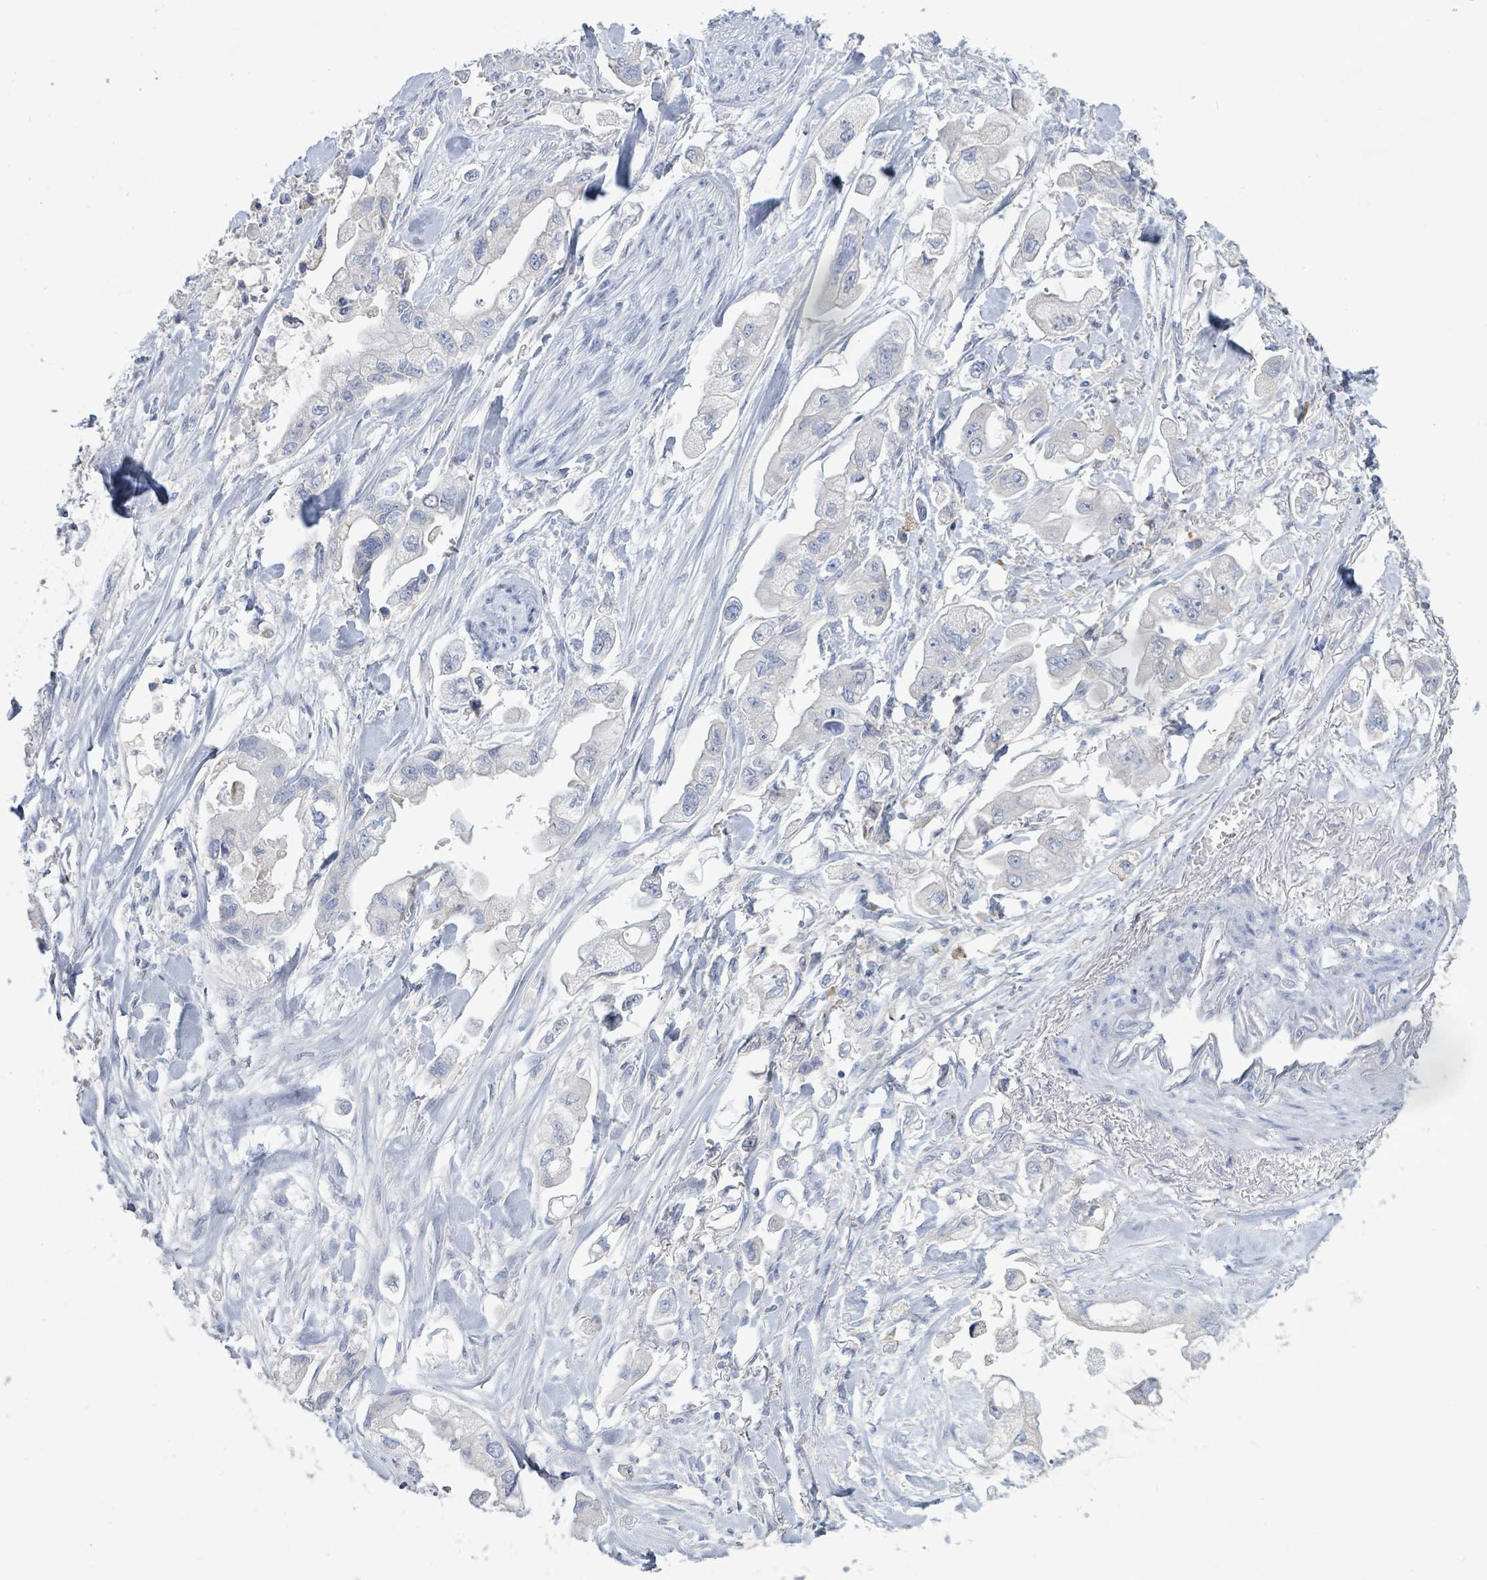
{"staining": {"intensity": "negative", "quantity": "none", "location": "none"}, "tissue": "stomach cancer", "cell_type": "Tumor cells", "image_type": "cancer", "snomed": [{"axis": "morphology", "description": "Adenocarcinoma, NOS"}, {"axis": "topography", "description": "Stomach"}], "caption": "High magnification brightfield microscopy of stomach cancer stained with DAB (brown) and counterstained with hematoxylin (blue): tumor cells show no significant staining.", "gene": "PGA3", "patient": {"sex": "male", "age": 62}}